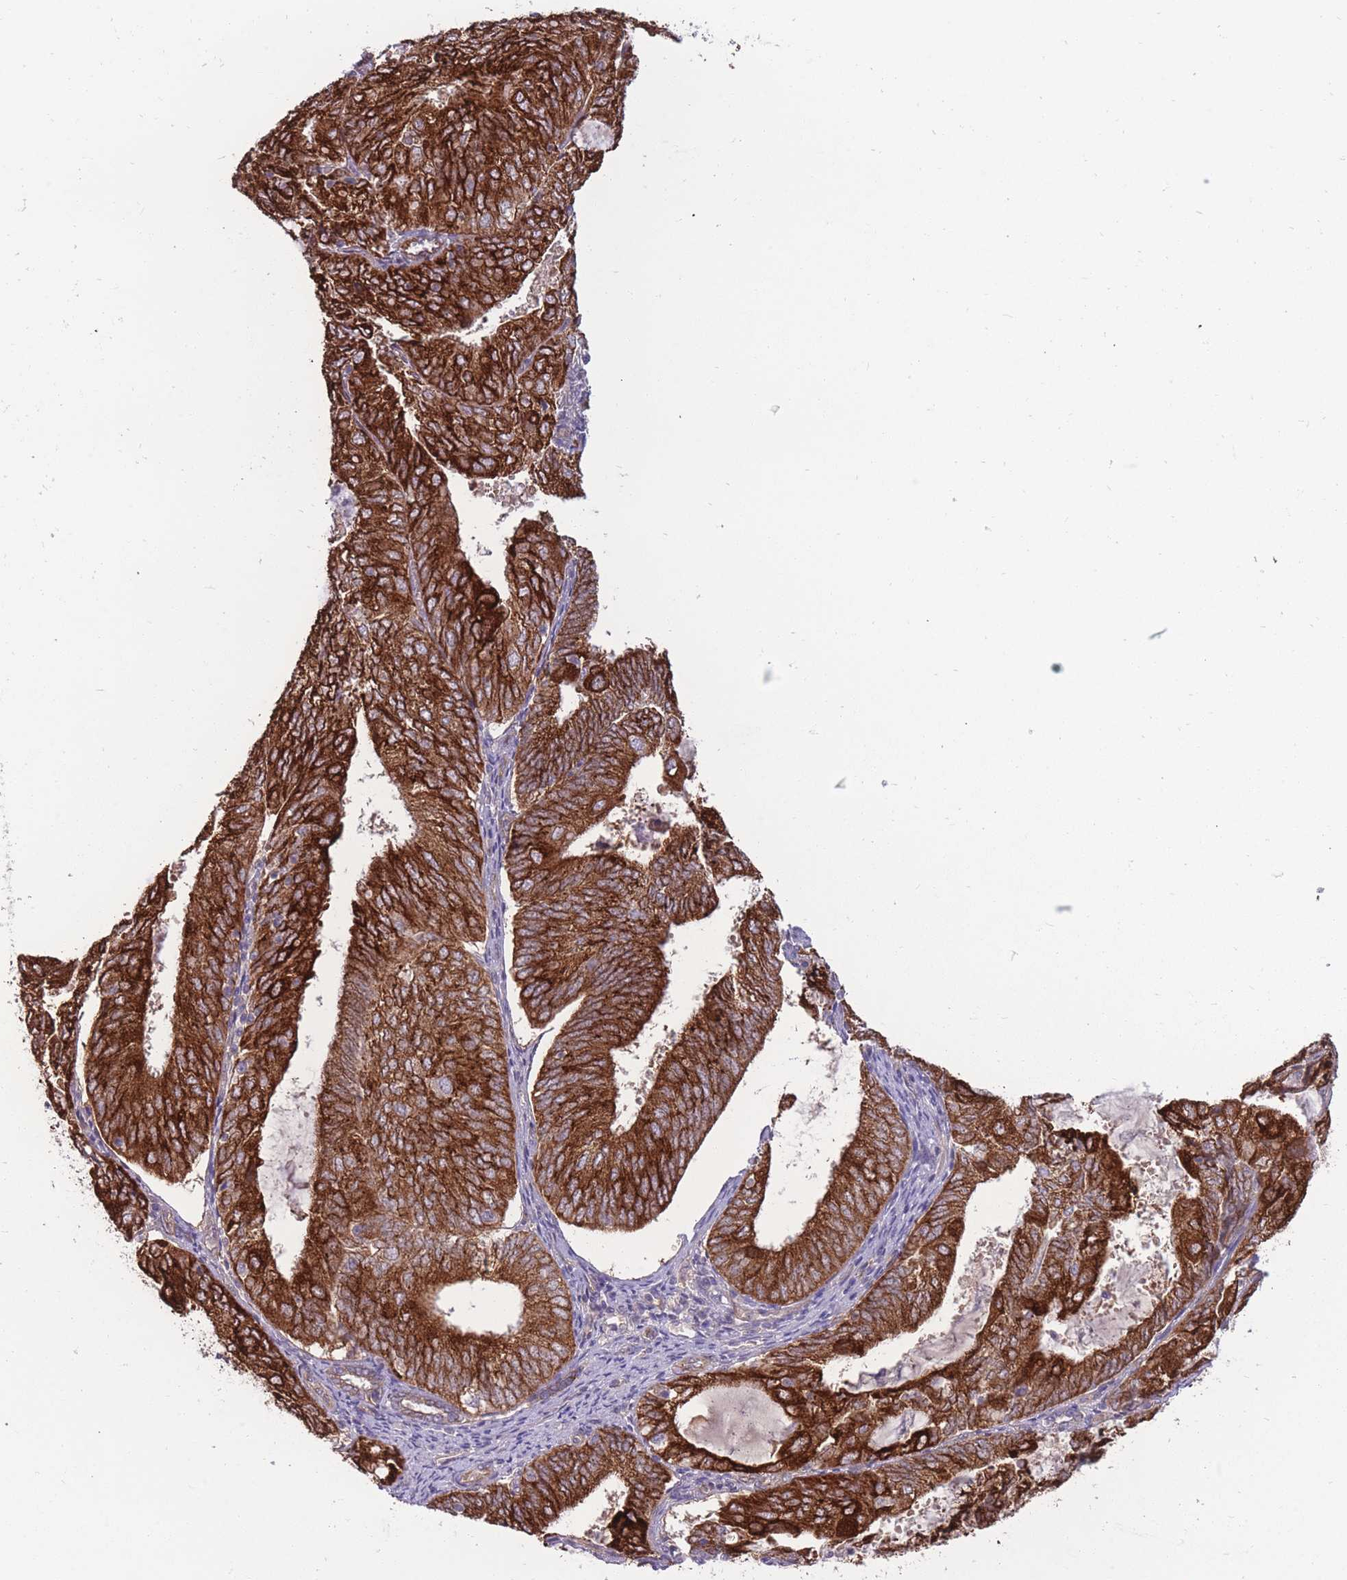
{"staining": {"intensity": "strong", "quantity": ">75%", "location": "cytoplasmic/membranous"}, "tissue": "endometrial cancer", "cell_type": "Tumor cells", "image_type": "cancer", "snomed": [{"axis": "morphology", "description": "Adenocarcinoma, NOS"}, {"axis": "topography", "description": "Endometrium"}], "caption": "Tumor cells display high levels of strong cytoplasmic/membranous expression in about >75% of cells in human endometrial cancer.", "gene": "RGS11", "patient": {"sex": "female", "age": 81}}